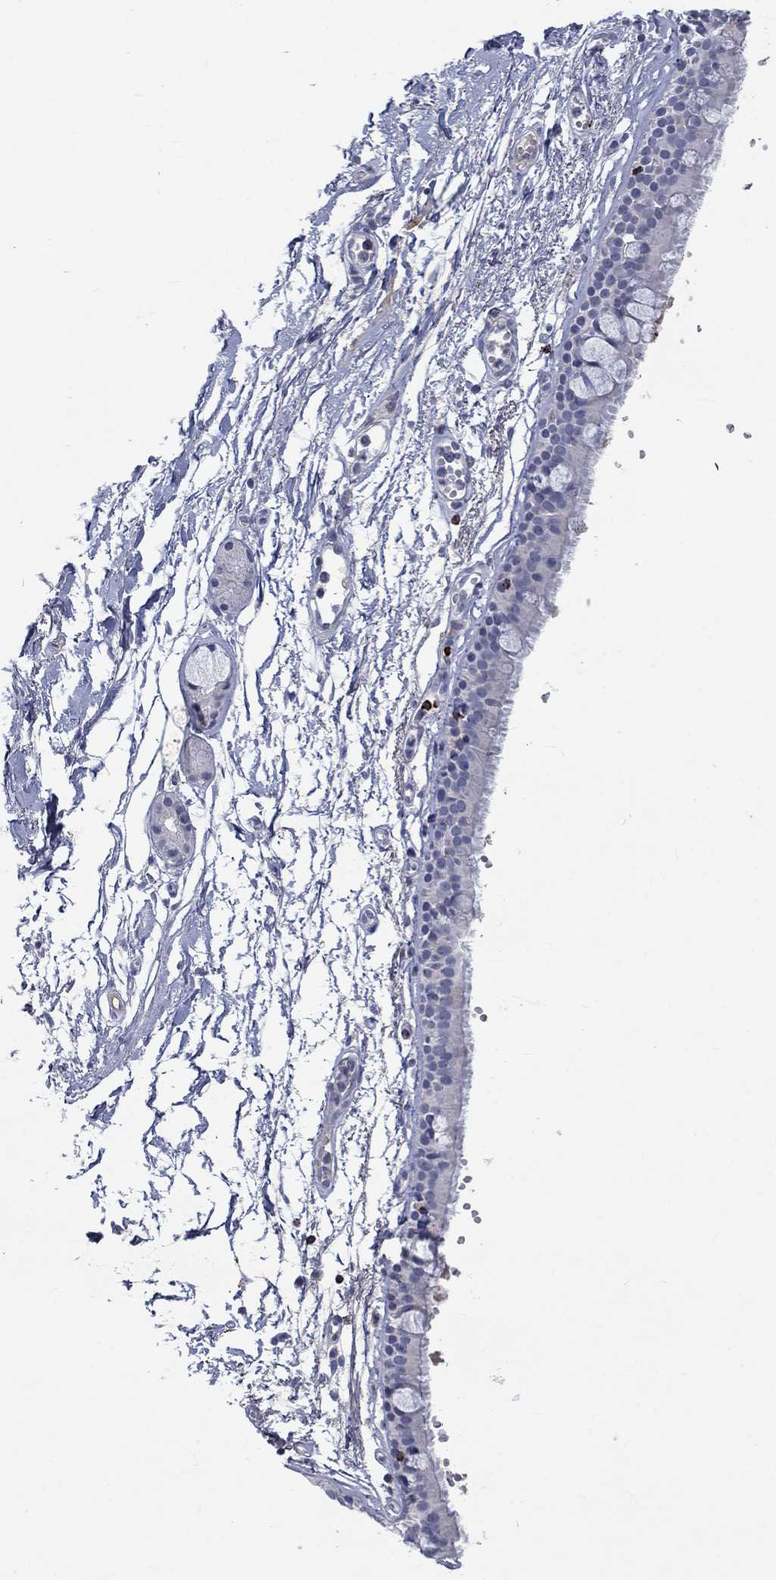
{"staining": {"intensity": "negative", "quantity": "none", "location": "none"}, "tissue": "bronchus", "cell_type": "Respiratory epithelial cells", "image_type": "normal", "snomed": [{"axis": "morphology", "description": "Normal tissue, NOS"}, {"axis": "topography", "description": "Cartilage tissue"}, {"axis": "topography", "description": "Bronchus"}], "caption": "Micrograph shows no protein expression in respiratory epithelial cells of normal bronchus.", "gene": "GZMA", "patient": {"sex": "male", "age": 66}}